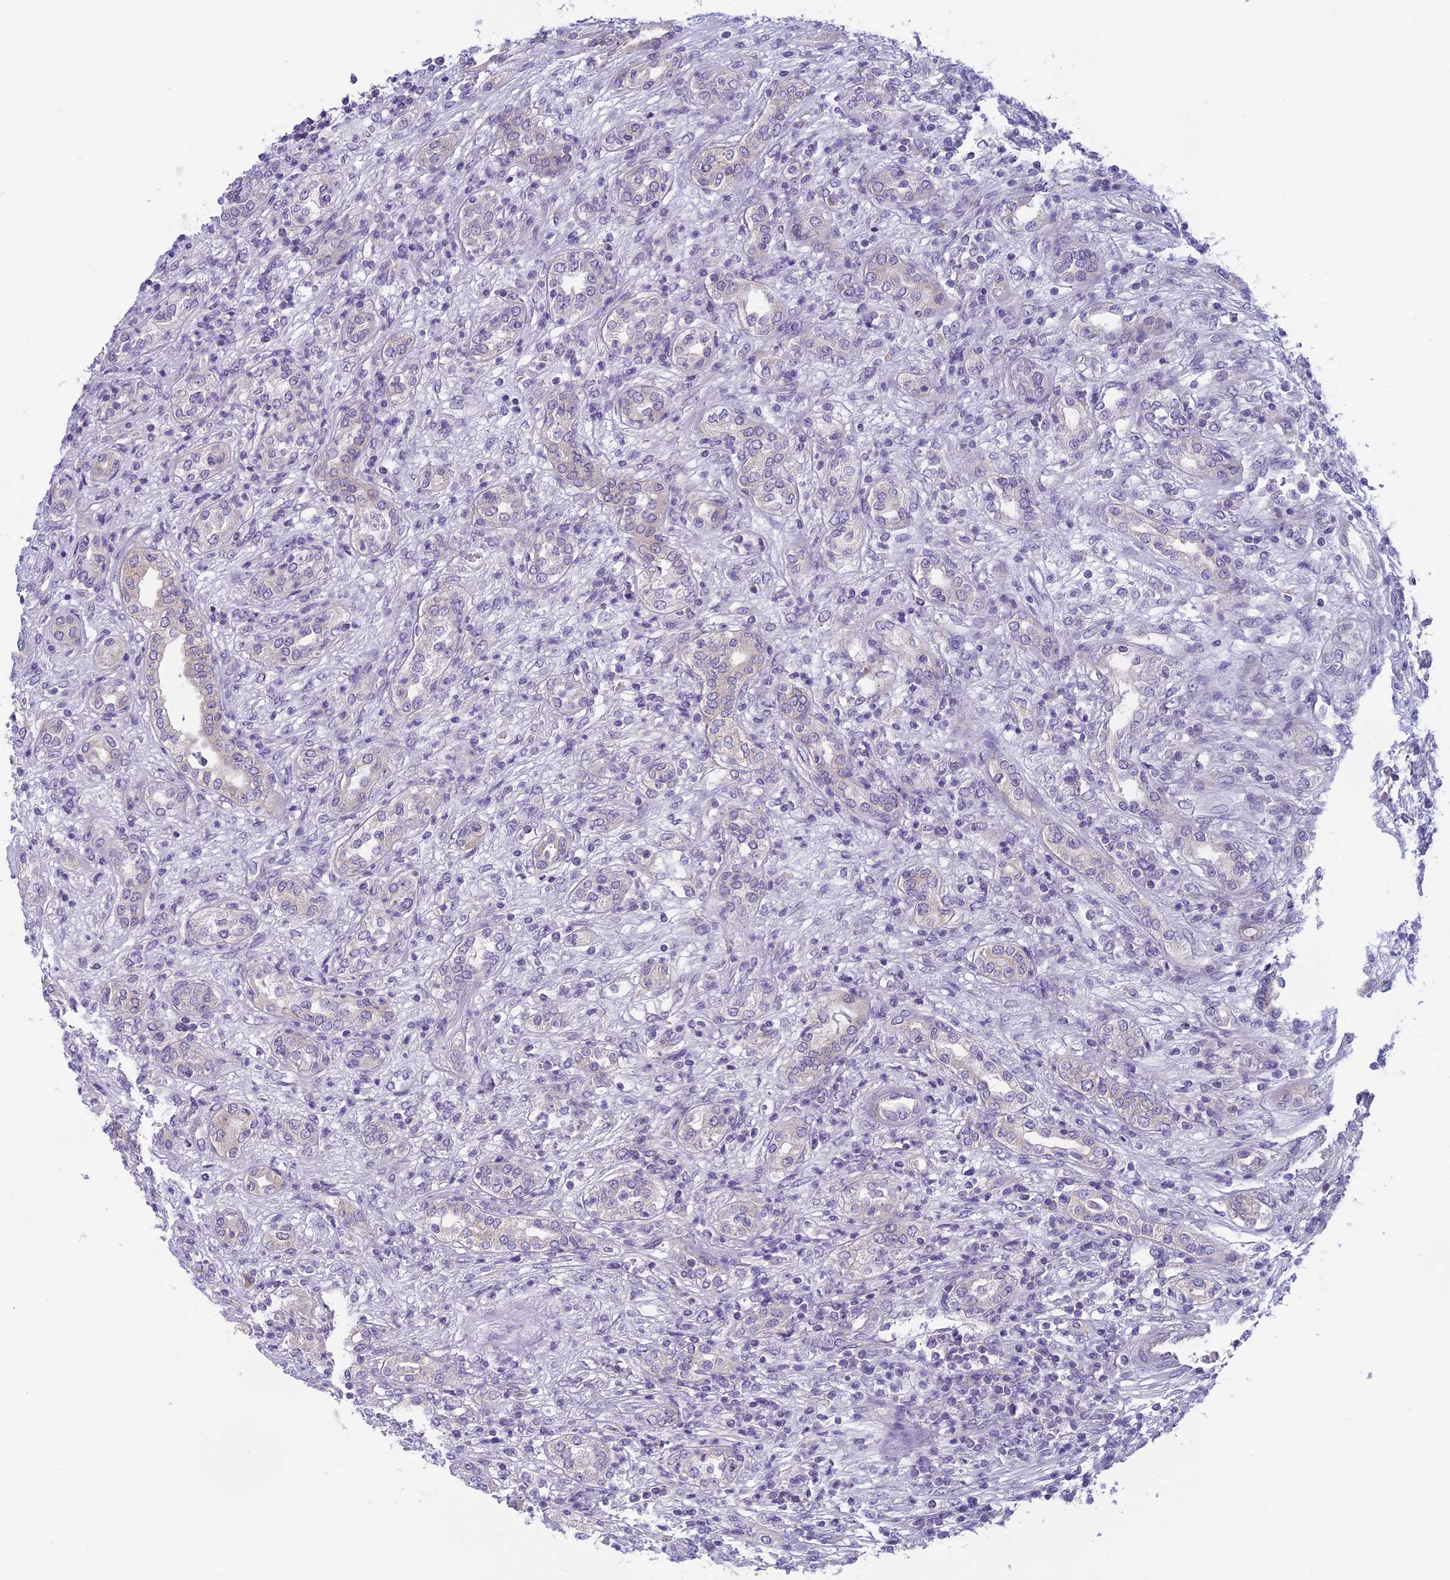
{"staining": {"intensity": "negative", "quantity": "none", "location": "none"}, "tissue": "renal cancer", "cell_type": "Tumor cells", "image_type": "cancer", "snomed": [{"axis": "morphology", "description": "Adenocarcinoma, NOS"}, {"axis": "topography", "description": "Kidney"}], "caption": "The micrograph reveals no significant staining in tumor cells of renal cancer (adenocarcinoma).", "gene": "ARHGEF37", "patient": {"sex": "female", "age": 54}}